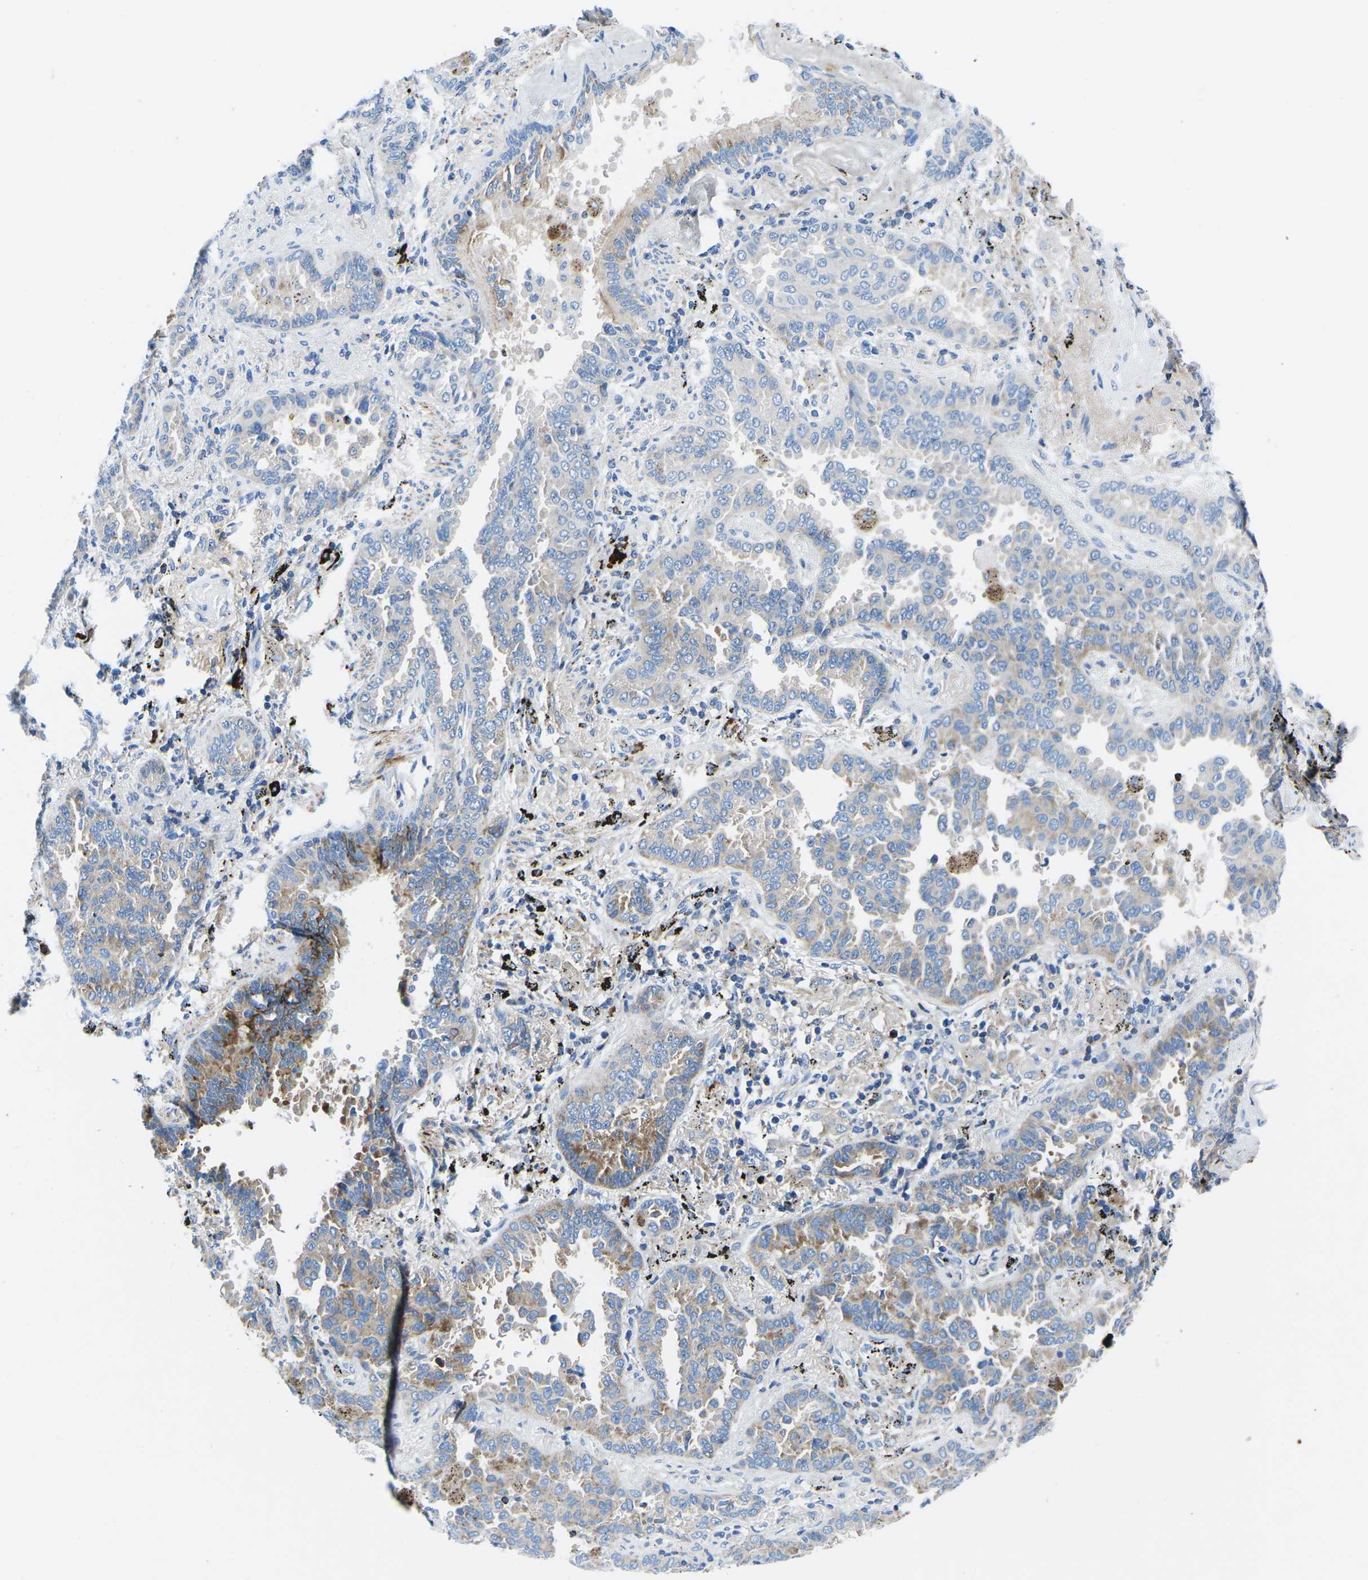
{"staining": {"intensity": "moderate", "quantity": "25%-75%", "location": "cytoplasmic/membranous"}, "tissue": "lung cancer", "cell_type": "Tumor cells", "image_type": "cancer", "snomed": [{"axis": "morphology", "description": "Normal tissue, NOS"}, {"axis": "morphology", "description": "Adenocarcinoma, NOS"}, {"axis": "topography", "description": "Lung"}], "caption": "An immunohistochemistry (IHC) photomicrograph of neoplastic tissue is shown. Protein staining in brown highlights moderate cytoplasmic/membranous positivity in lung adenocarcinoma within tumor cells. The staining is performed using DAB (3,3'-diaminobenzidine) brown chromogen to label protein expression. The nuclei are counter-stained blue using hematoxylin.", "gene": "MC4R", "patient": {"sex": "male", "age": 59}}